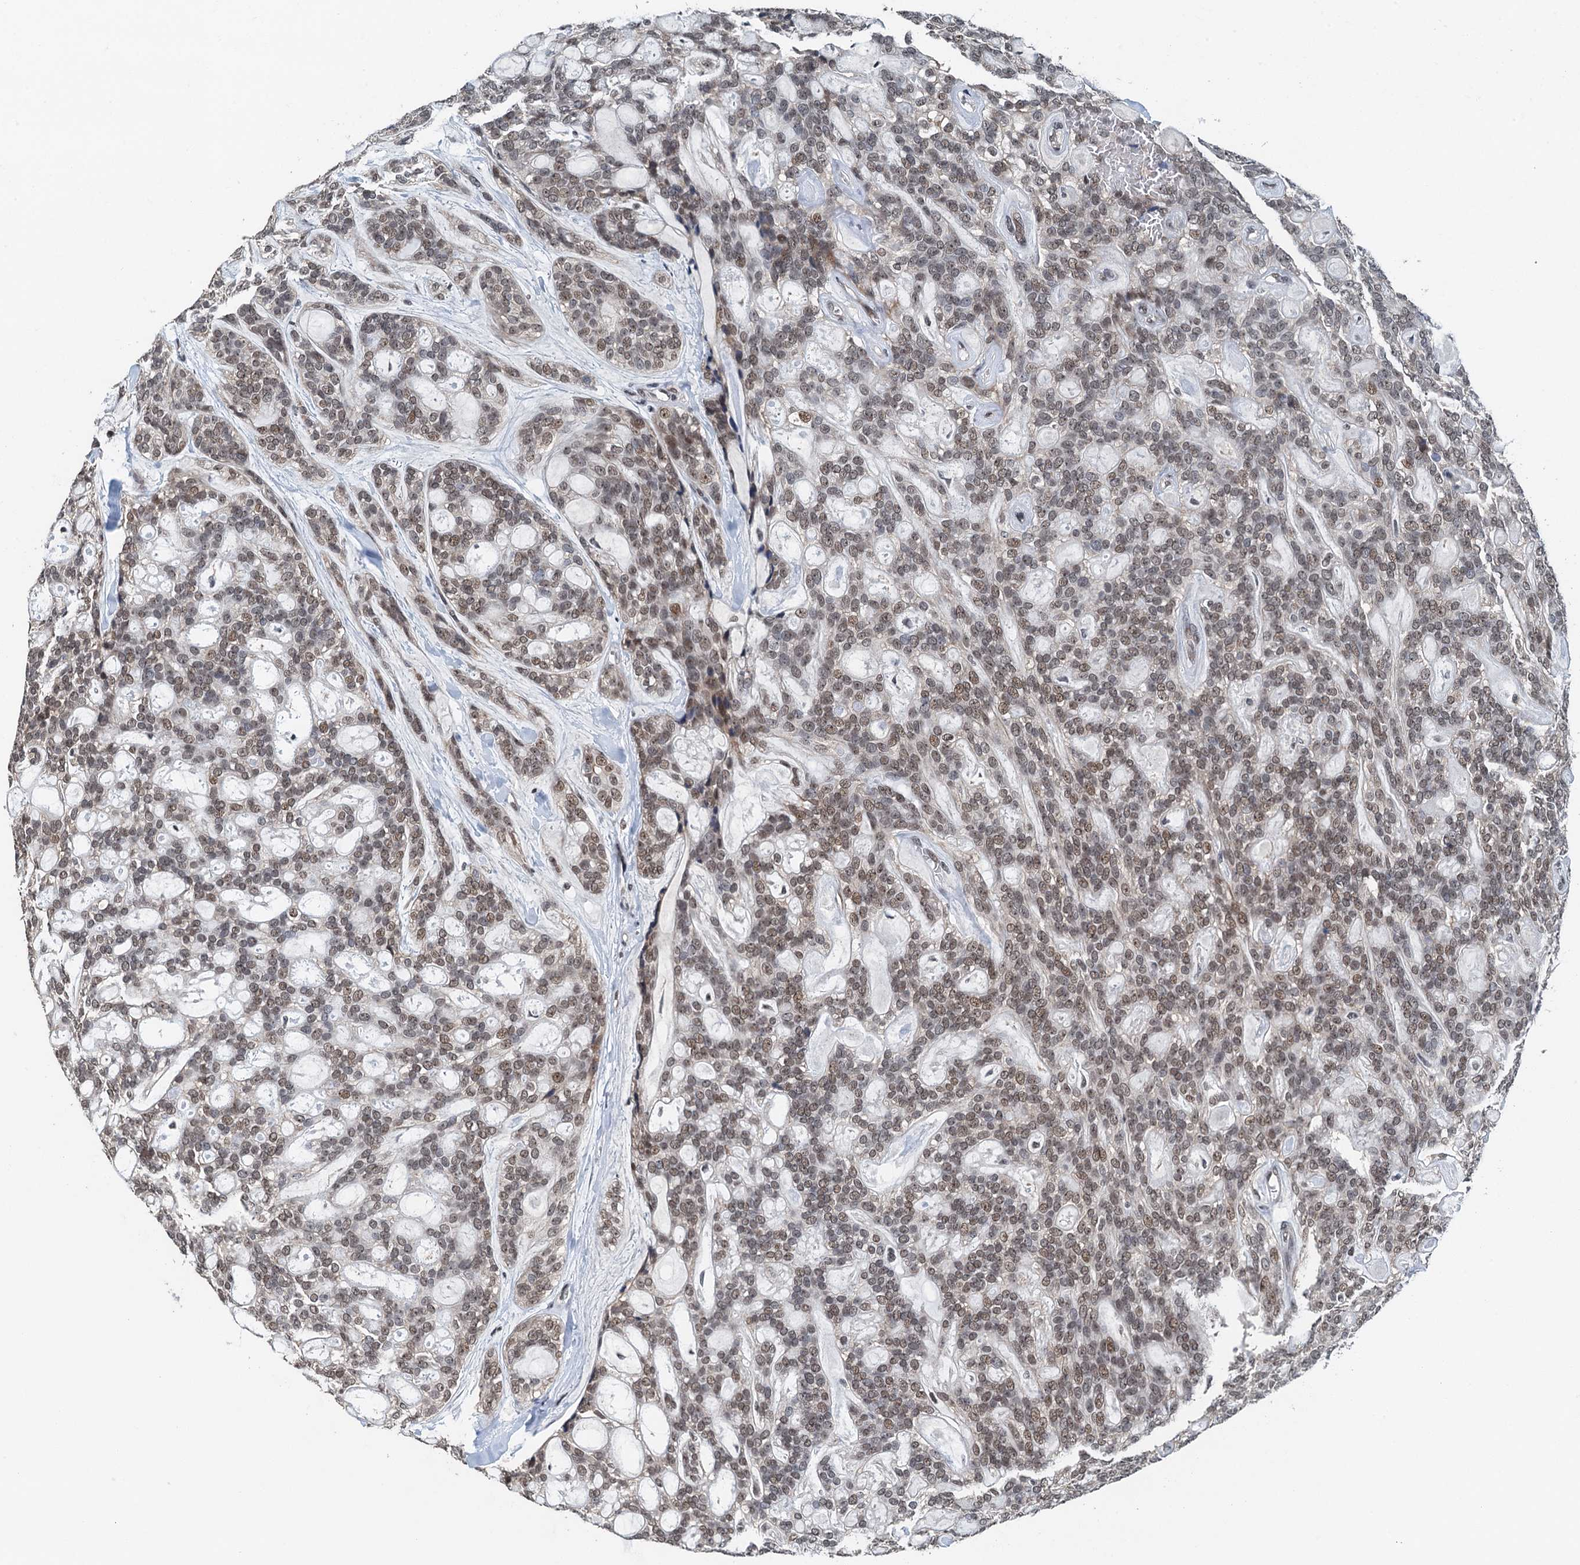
{"staining": {"intensity": "moderate", "quantity": ">75%", "location": "nuclear"}, "tissue": "head and neck cancer", "cell_type": "Tumor cells", "image_type": "cancer", "snomed": [{"axis": "morphology", "description": "Adenocarcinoma, NOS"}, {"axis": "topography", "description": "Head-Neck"}], "caption": "The photomicrograph shows a brown stain indicating the presence of a protein in the nuclear of tumor cells in adenocarcinoma (head and neck).", "gene": "MTA3", "patient": {"sex": "male", "age": 66}}